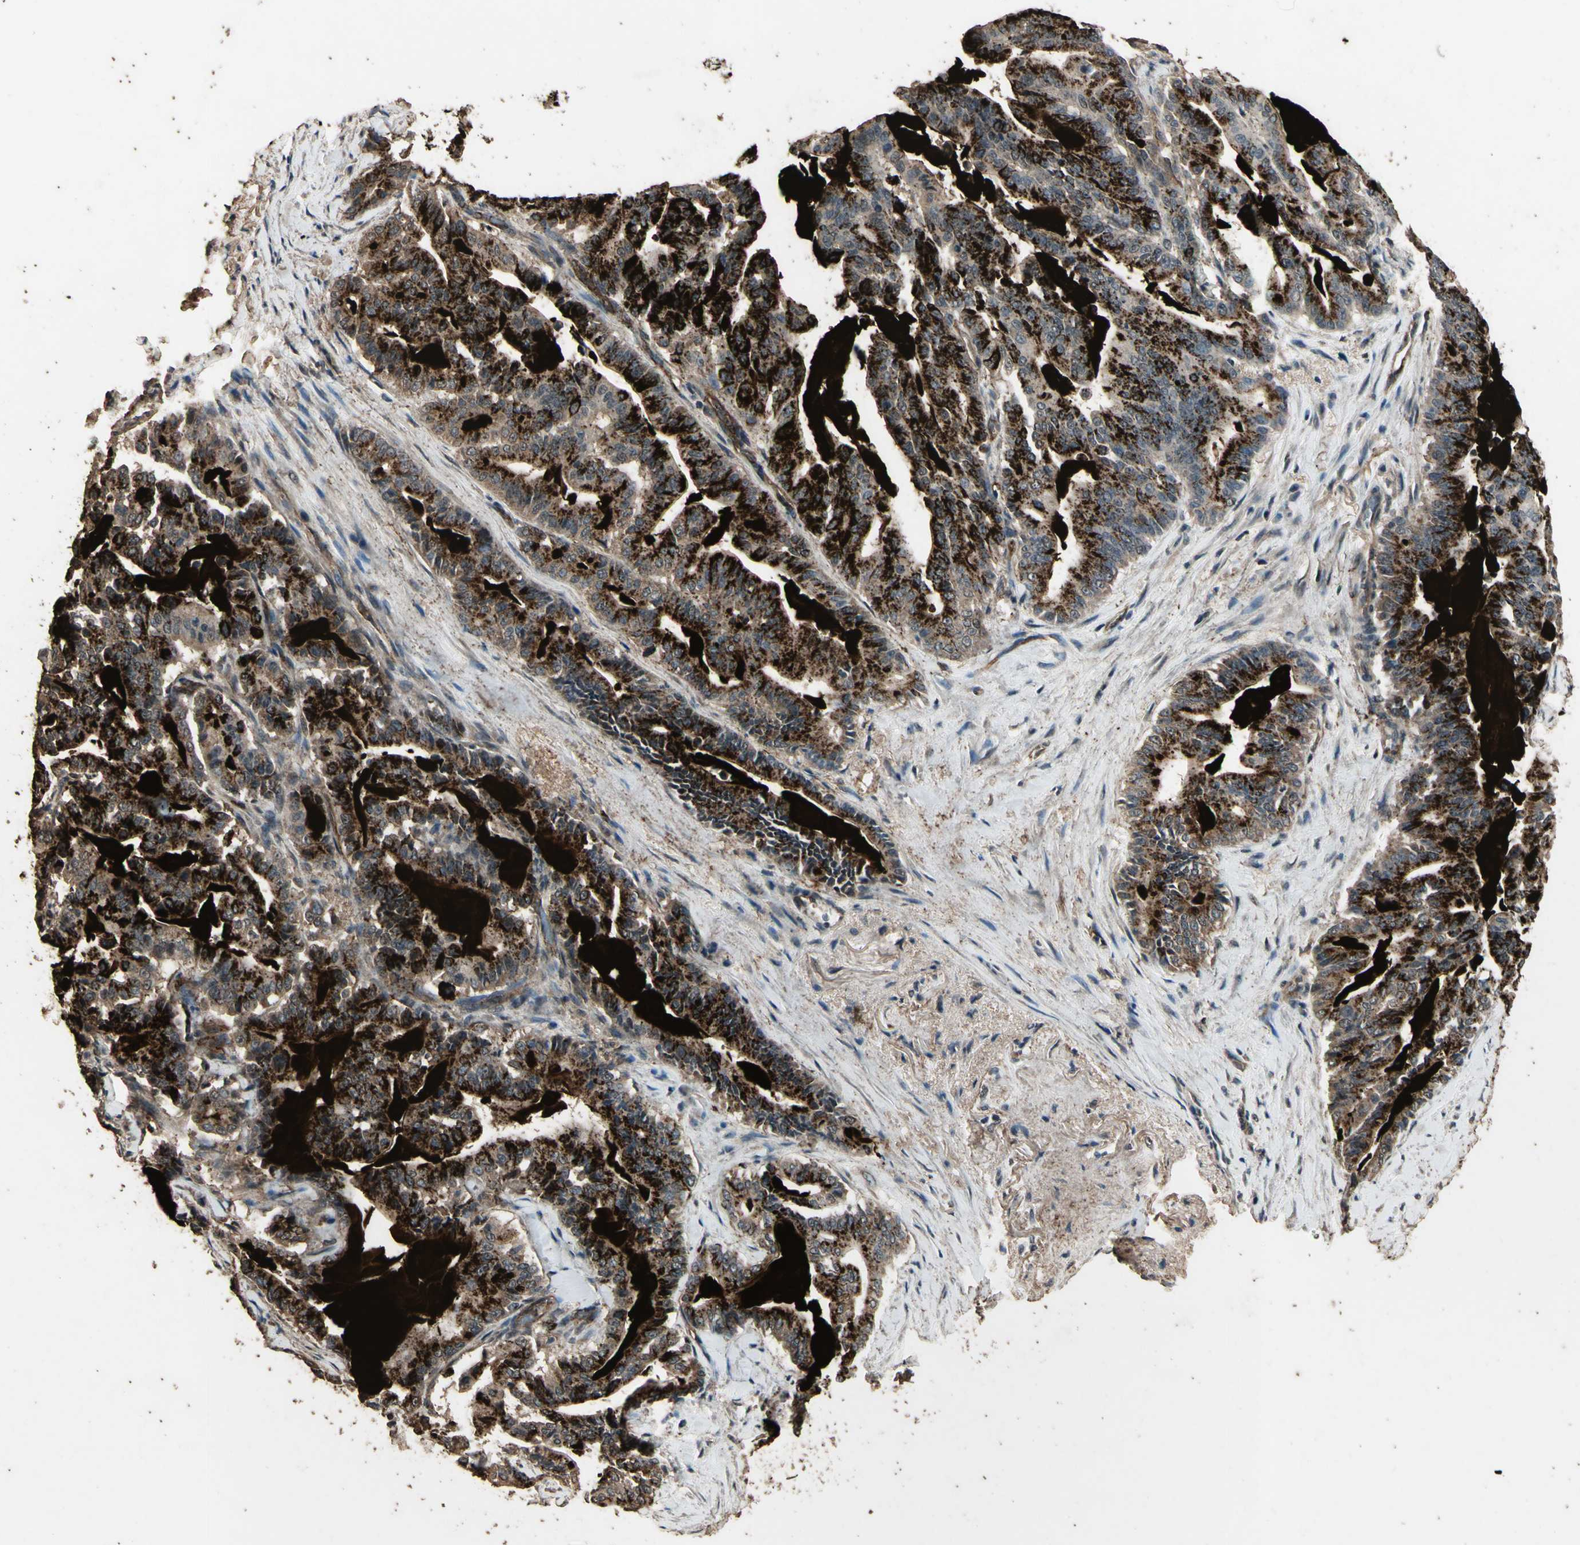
{"staining": {"intensity": "strong", "quantity": "25%-75%", "location": "cytoplasmic/membranous"}, "tissue": "pancreatic cancer", "cell_type": "Tumor cells", "image_type": "cancer", "snomed": [{"axis": "morphology", "description": "Adenocarcinoma, NOS"}, {"axis": "topography", "description": "Pancreas"}], "caption": "DAB (3,3'-diaminobenzidine) immunohistochemical staining of human pancreatic cancer displays strong cytoplasmic/membranous protein expression in approximately 25%-75% of tumor cells.", "gene": "TSPO", "patient": {"sex": "male", "age": 63}}